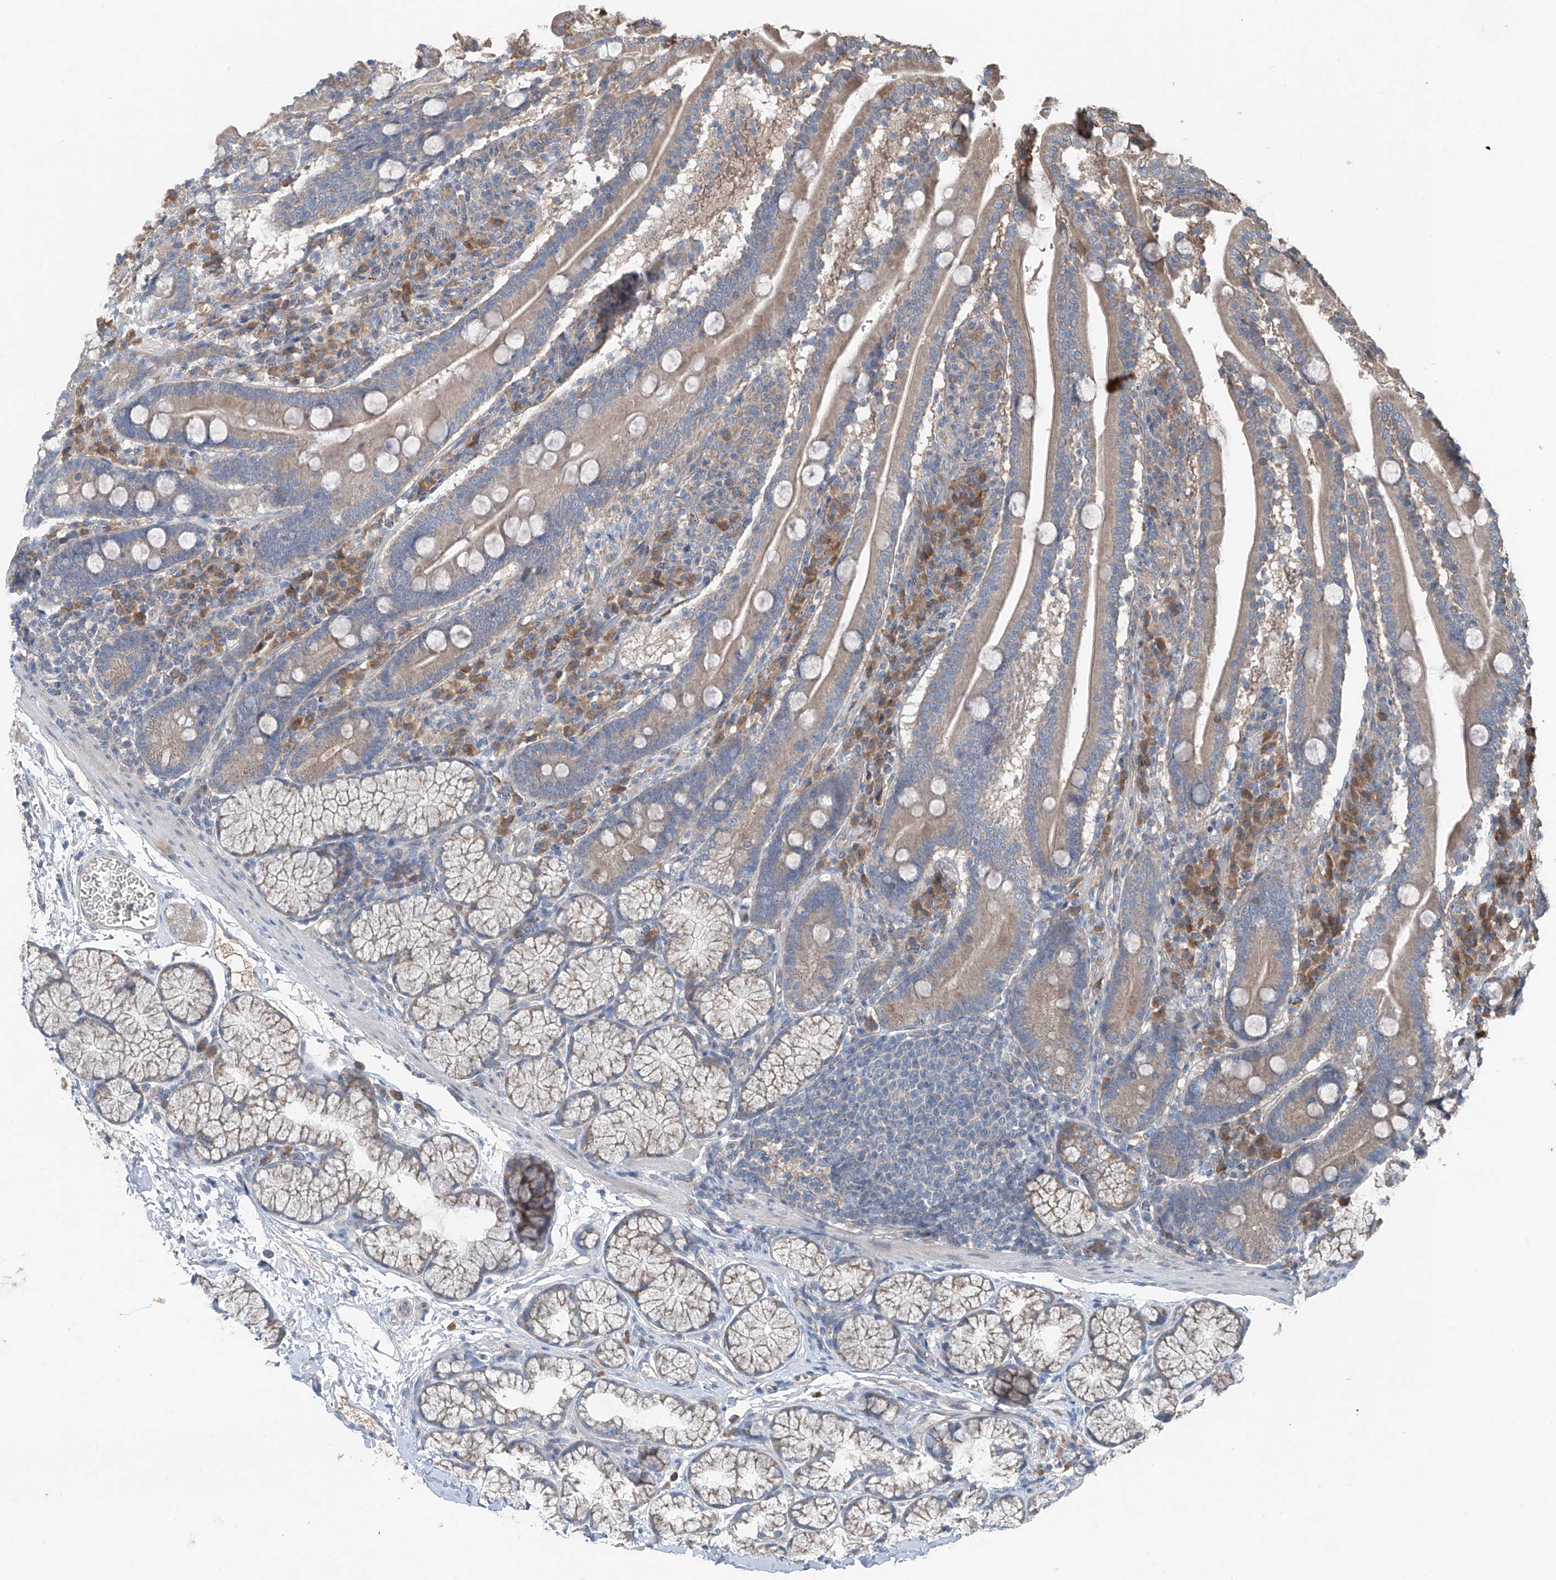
{"staining": {"intensity": "strong", "quantity": "<25%", "location": "cytoplasmic/membranous"}, "tissue": "duodenum", "cell_type": "Glandular cells", "image_type": "normal", "snomed": [{"axis": "morphology", "description": "Normal tissue, NOS"}, {"axis": "topography", "description": "Duodenum"}], "caption": "Immunohistochemistry (IHC) of normal human duodenum demonstrates medium levels of strong cytoplasmic/membranous expression in approximately <25% of glandular cells.", "gene": "FOXRED2", "patient": {"sex": "male", "age": 35}}